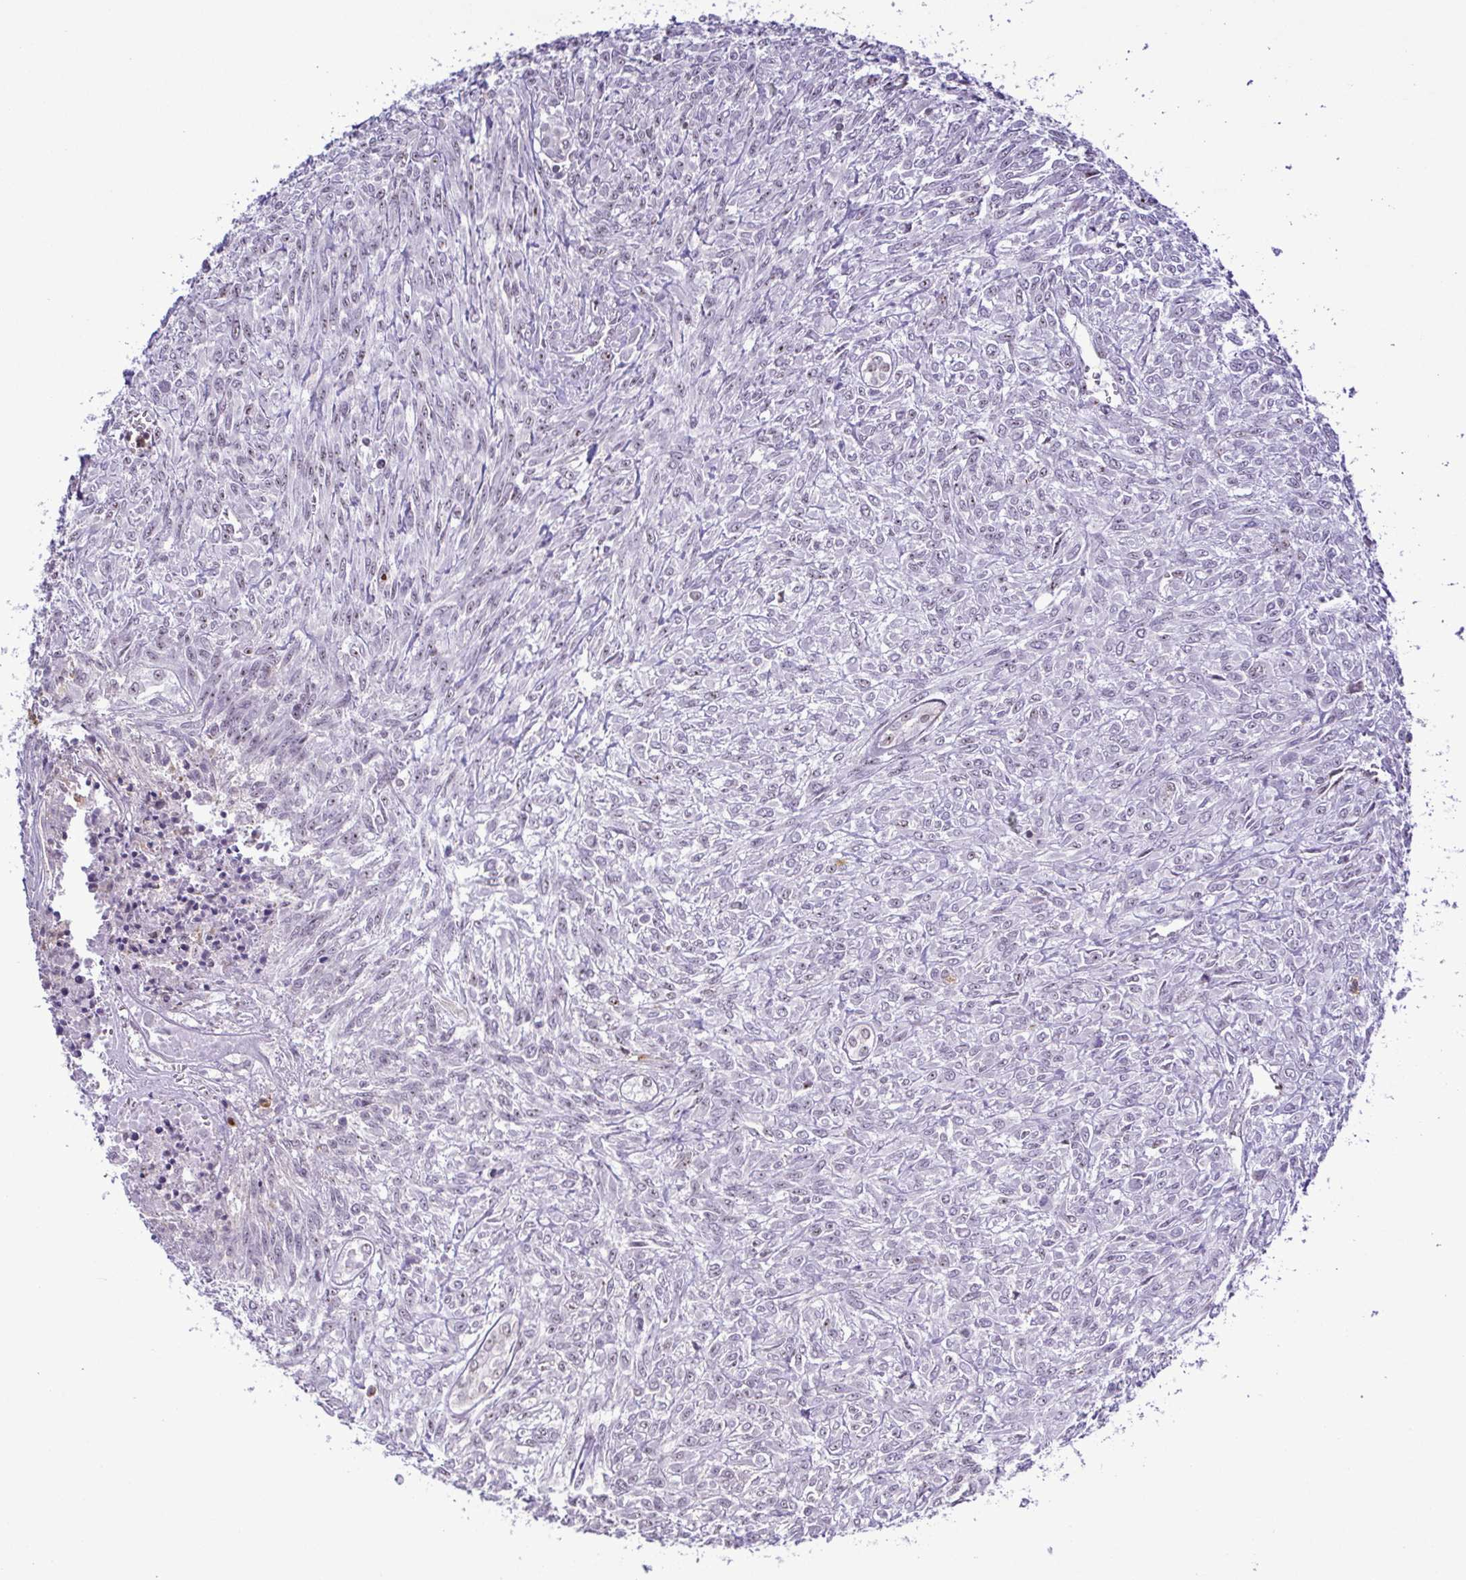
{"staining": {"intensity": "negative", "quantity": "none", "location": "none"}, "tissue": "renal cancer", "cell_type": "Tumor cells", "image_type": "cancer", "snomed": [{"axis": "morphology", "description": "Adenocarcinoma, NOS"}, {"axis": "topography", "description": "Kidney"}], "caption": "Immunohistochemical staining of renal cancer displays no significant staining in tumor cells.", "gene": "RSL24D1", "patient": {"sex": "male", "age": 58}}